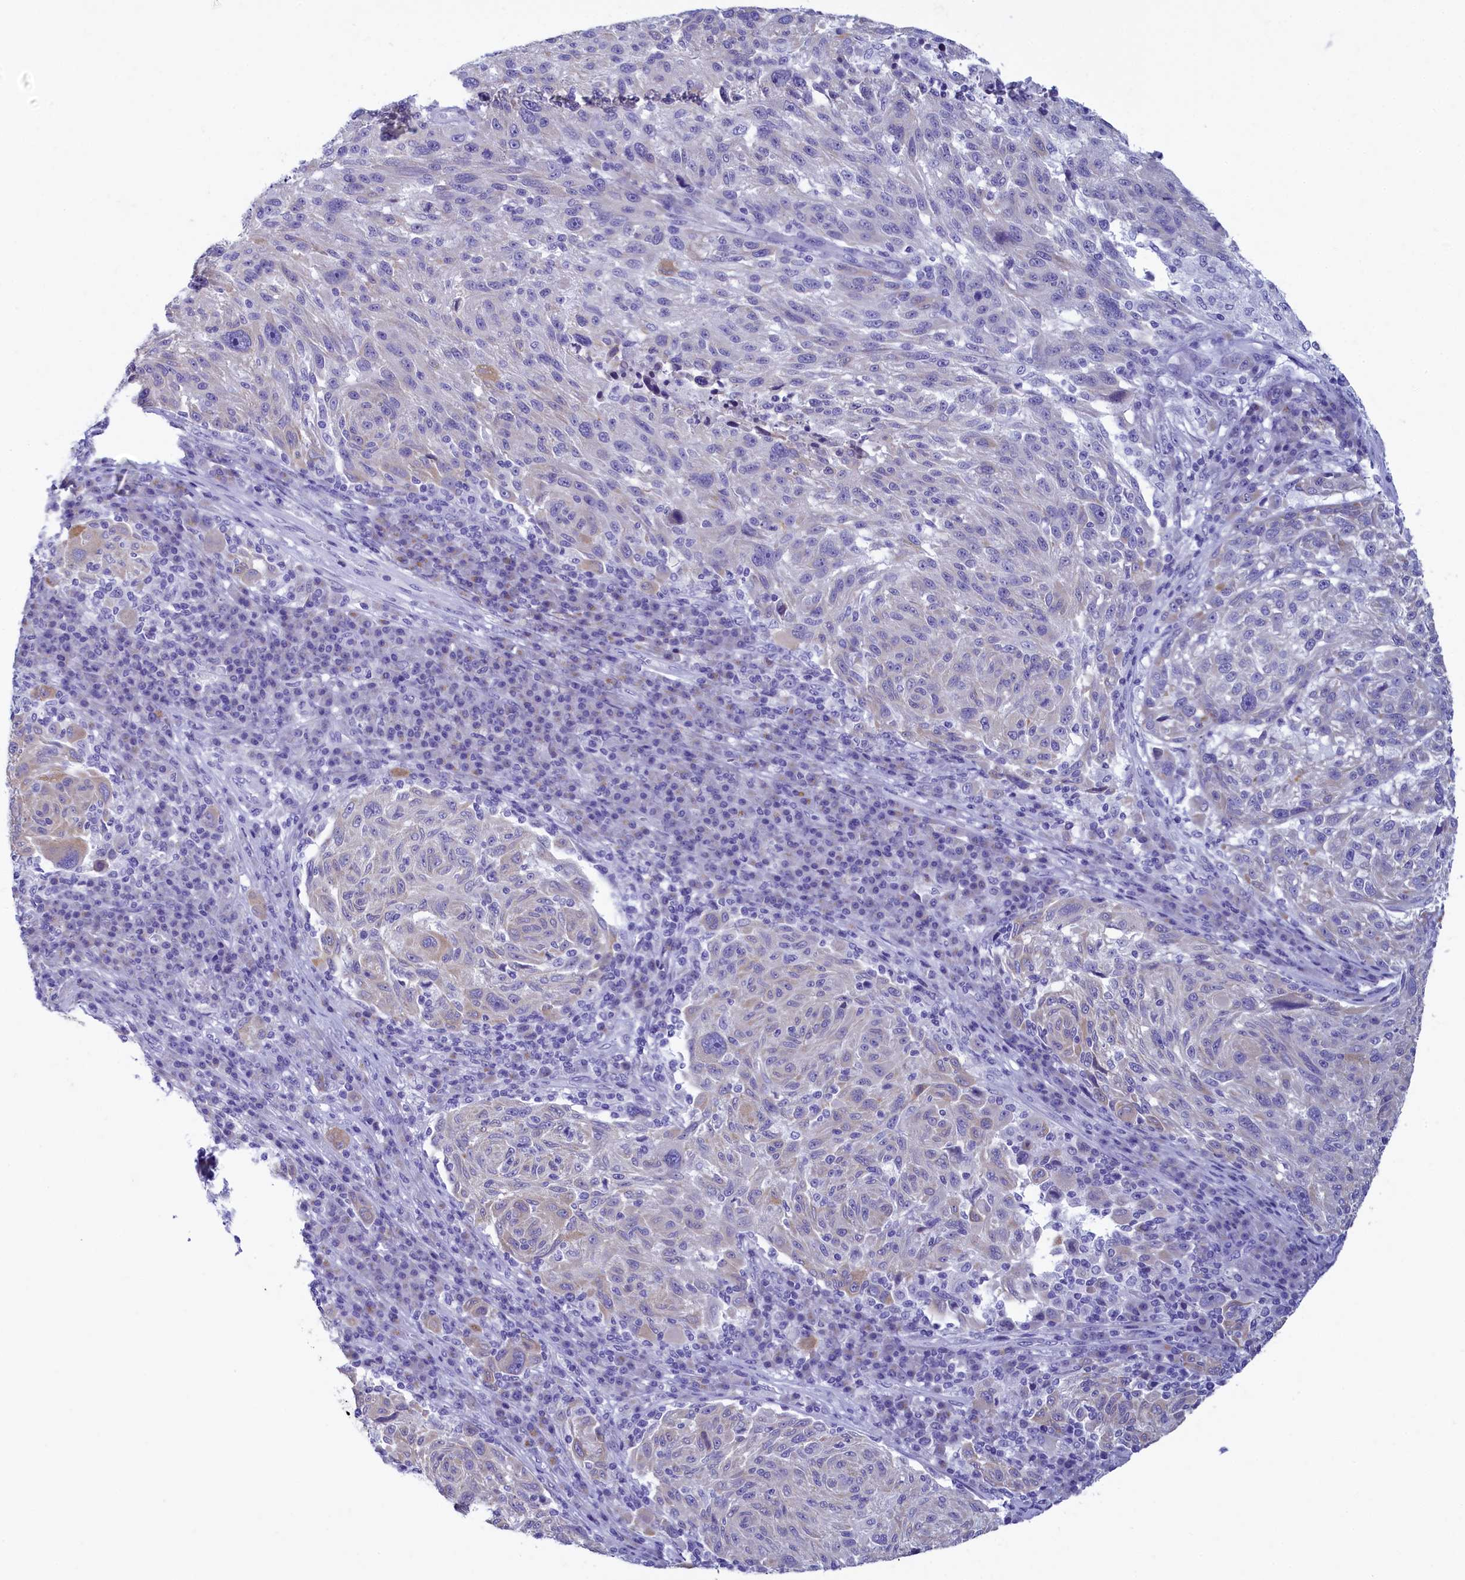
{"staining": {"intensity": "negative", "quantity": "none", "location": "none"}, "tissue": "melanoma", "cell_type": "Tumor cells", "image_type": "cancer", "snomed": [{"axis": "morphology", "description": "Malignant melanoma, NOS"}, {"axis": "topography", "description": "Skin"}], "caption": "Immunohistochemistry image of melanoma stained for a protein (brown), which shows no staining in tumor cells.", "gene": "SKA3", "patient": {"sex": "male", "age": 53}}